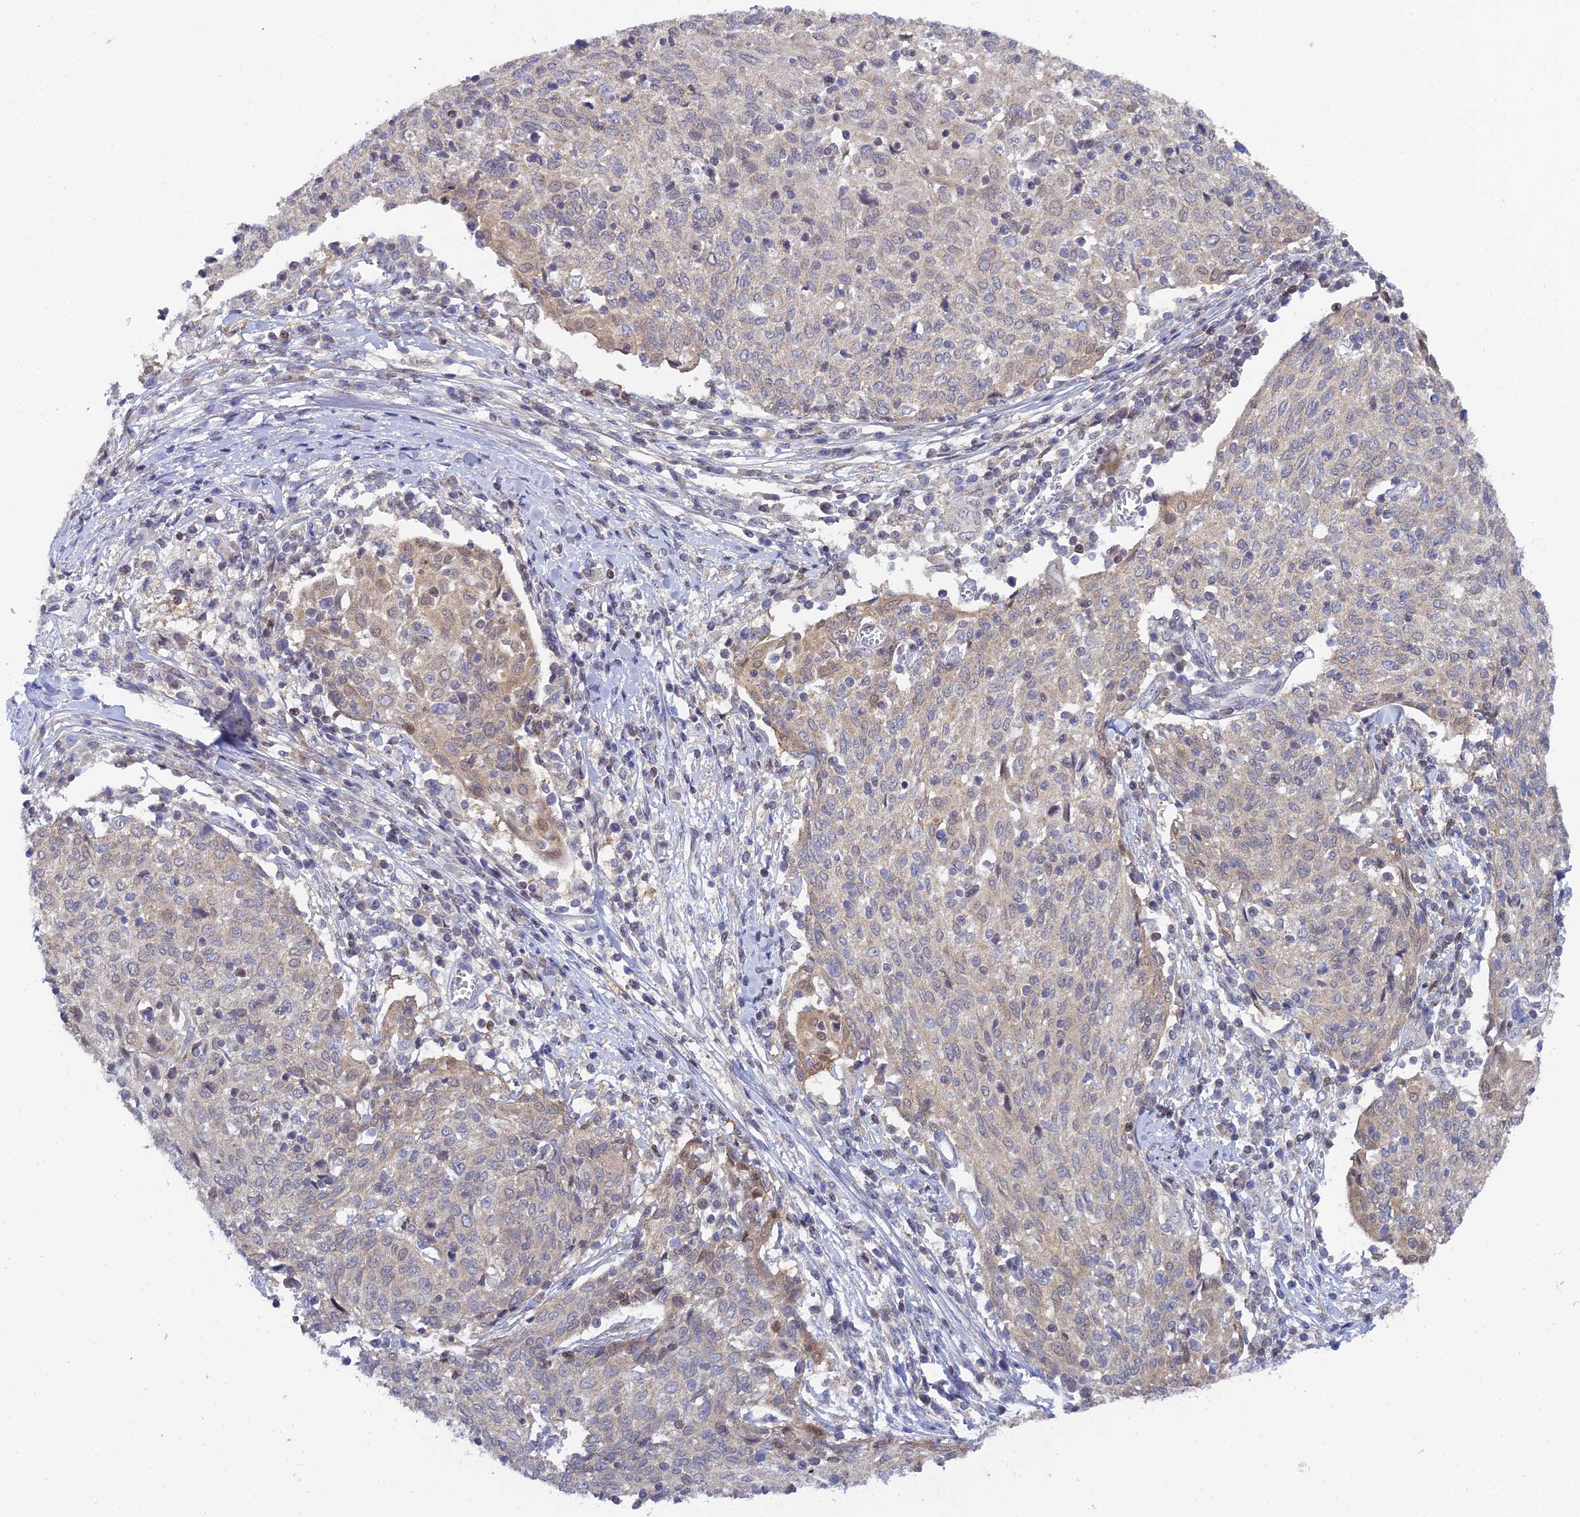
{"staining": {"intensity": "weak", "quantity": "<25%", "location": "cytoplasmic/membranous"}, "tissue": "cervical cancer", "cell_type": "Tumor cells", "image_type": "cancer", "snomed": [{"axis": "morphology", "description": "Squamous cell carcinoma, NOS"}, {"axis": "topography", "description": "Cervix"}], "caption": "Cervical cancer (squamous cell carcinoma) was stained to show a protein in brown. There is no significant expression in tumor cells.", "gene": "ELOA2", "patient": {"sex": "female", "age": 52}}